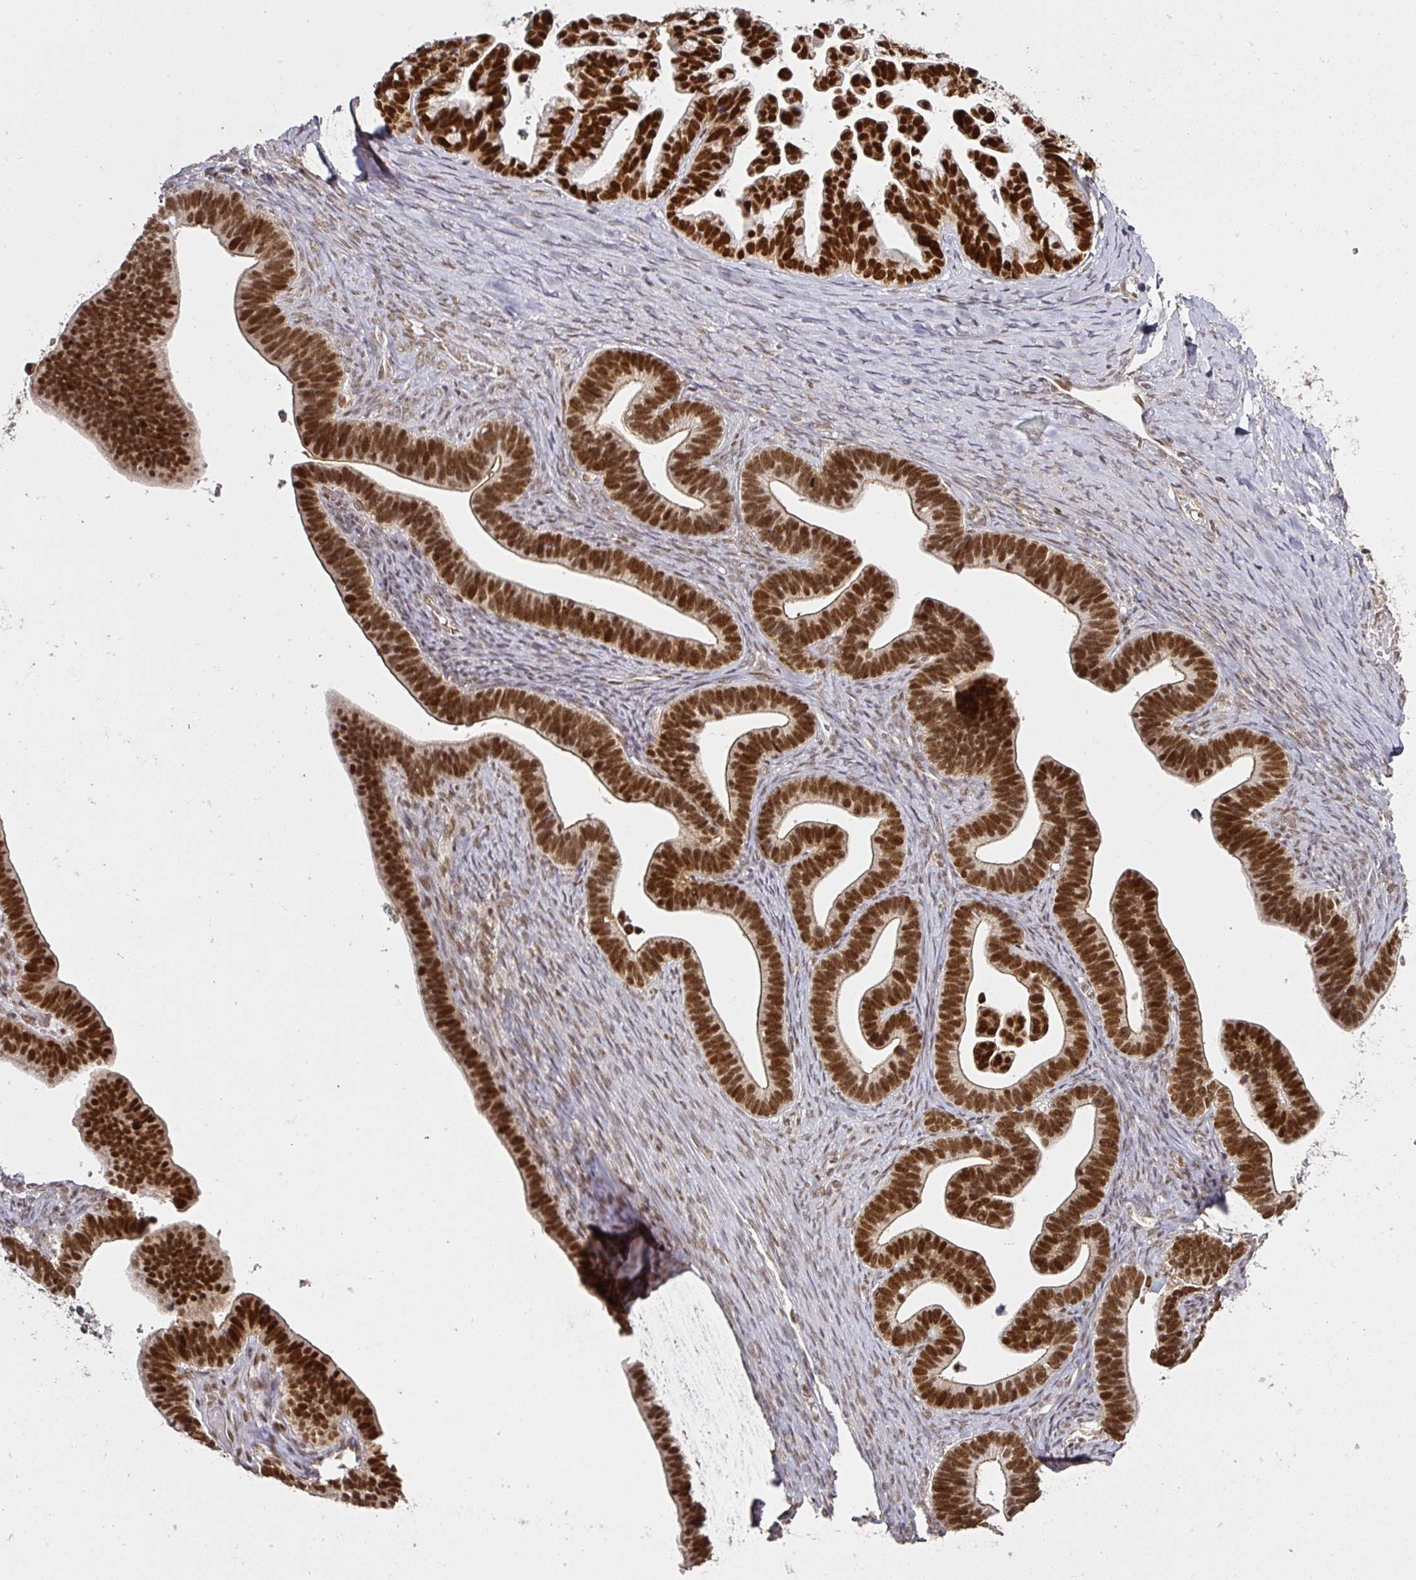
{"staining": {"intensity": "strong", "quantity": ">75%", "location": "nuclear"}, "tissue": "ovarian cancer", "cell_type": "Tumor cells", "image_type": "cancer", "snomed": [{"axis": "morphology", "description": "Cystadenocarcinoma, serous, NOS"}, {"axis": "topography", "description": "Ovary"}], "caption": "Human ovarian serous cystadenocarcinoma stained with a brown dye reveals strong nuclear positive positivity in approximately >75% of tumor cells.", "gene": "GPRIN2", "patient": {"sex": "female", "age": 56}}